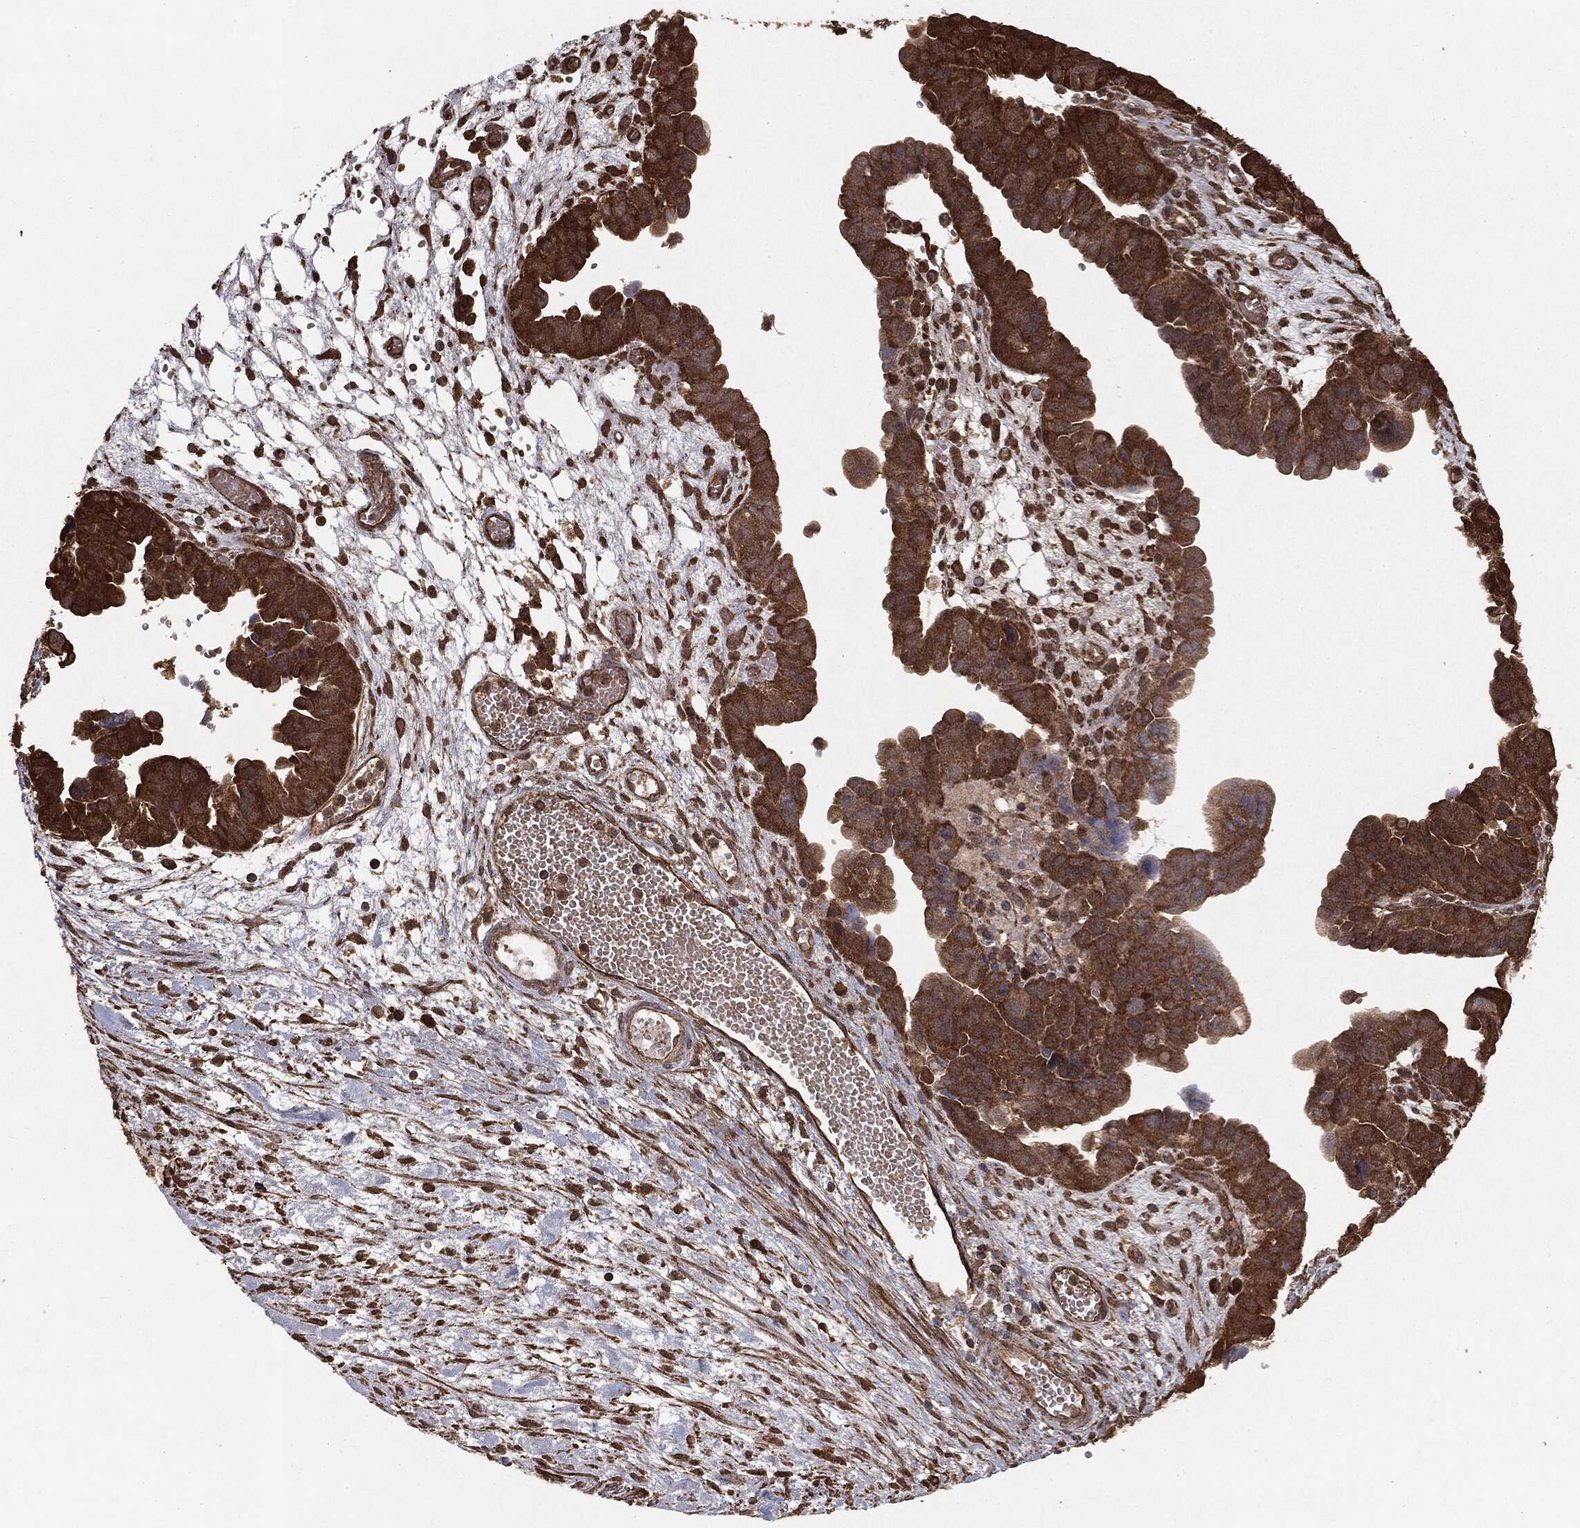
{"staining": {"intensity": "strong", "quantity": ">75%", "location": "cytoplasmic/membranous"}, "tissue": "ovarian cancer", "cell_type": "Tumor cells", "image_type": "cancer", "snomed": [{"axis": "morphology", "description": "Cystadenocarcinoma, serous, NOS"}, {"axis": "topography", "description": "Ovary"}], "caption": "Ovarian cancer stained with a protein marker shows strong staining in tumor cells.", "gene": "NME1", "patient": {"sex": "female", "age": 64}}